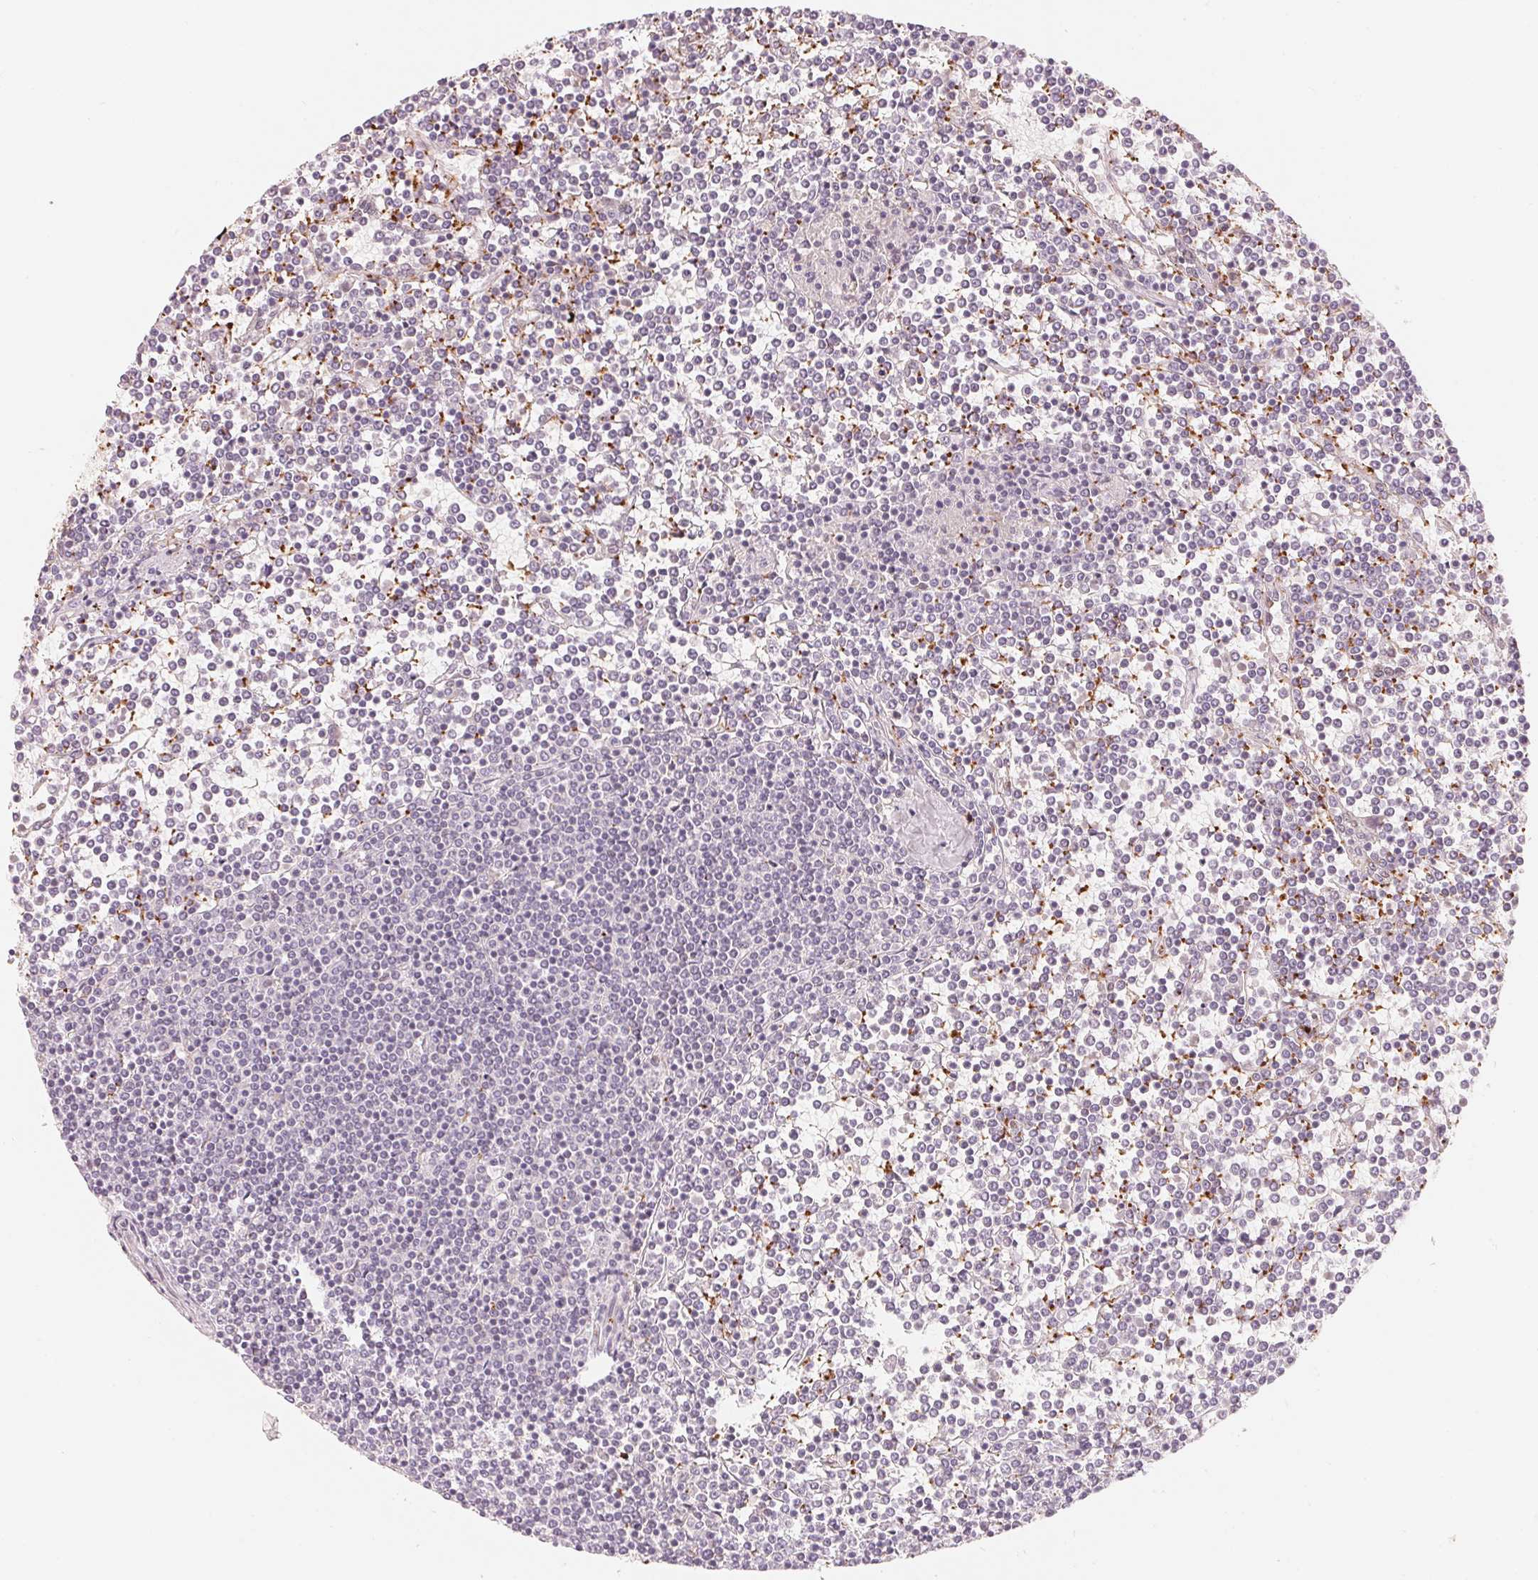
{"staining": {"intensity": "negative", "quantity": "none", "location": "none"}, "tissue": "lymphoma", "cell_type": "Tumor cells", "image_type": "cancer", "snomed": [{"axis": "morphology", "description": "Malignant lymphoma, non-Hodgkin's type, Low grade"}, {"axis": "topography", "description": "Spleen"}], "caption": "Human malignant lymphoma, non-Hodgkin's type (low-grade) stained for a protein using immunohistochemistry reveals no positivity in tumor cells.", "gene": "ARHGAP22", "patient": {"sex": "female", "age": 19}}